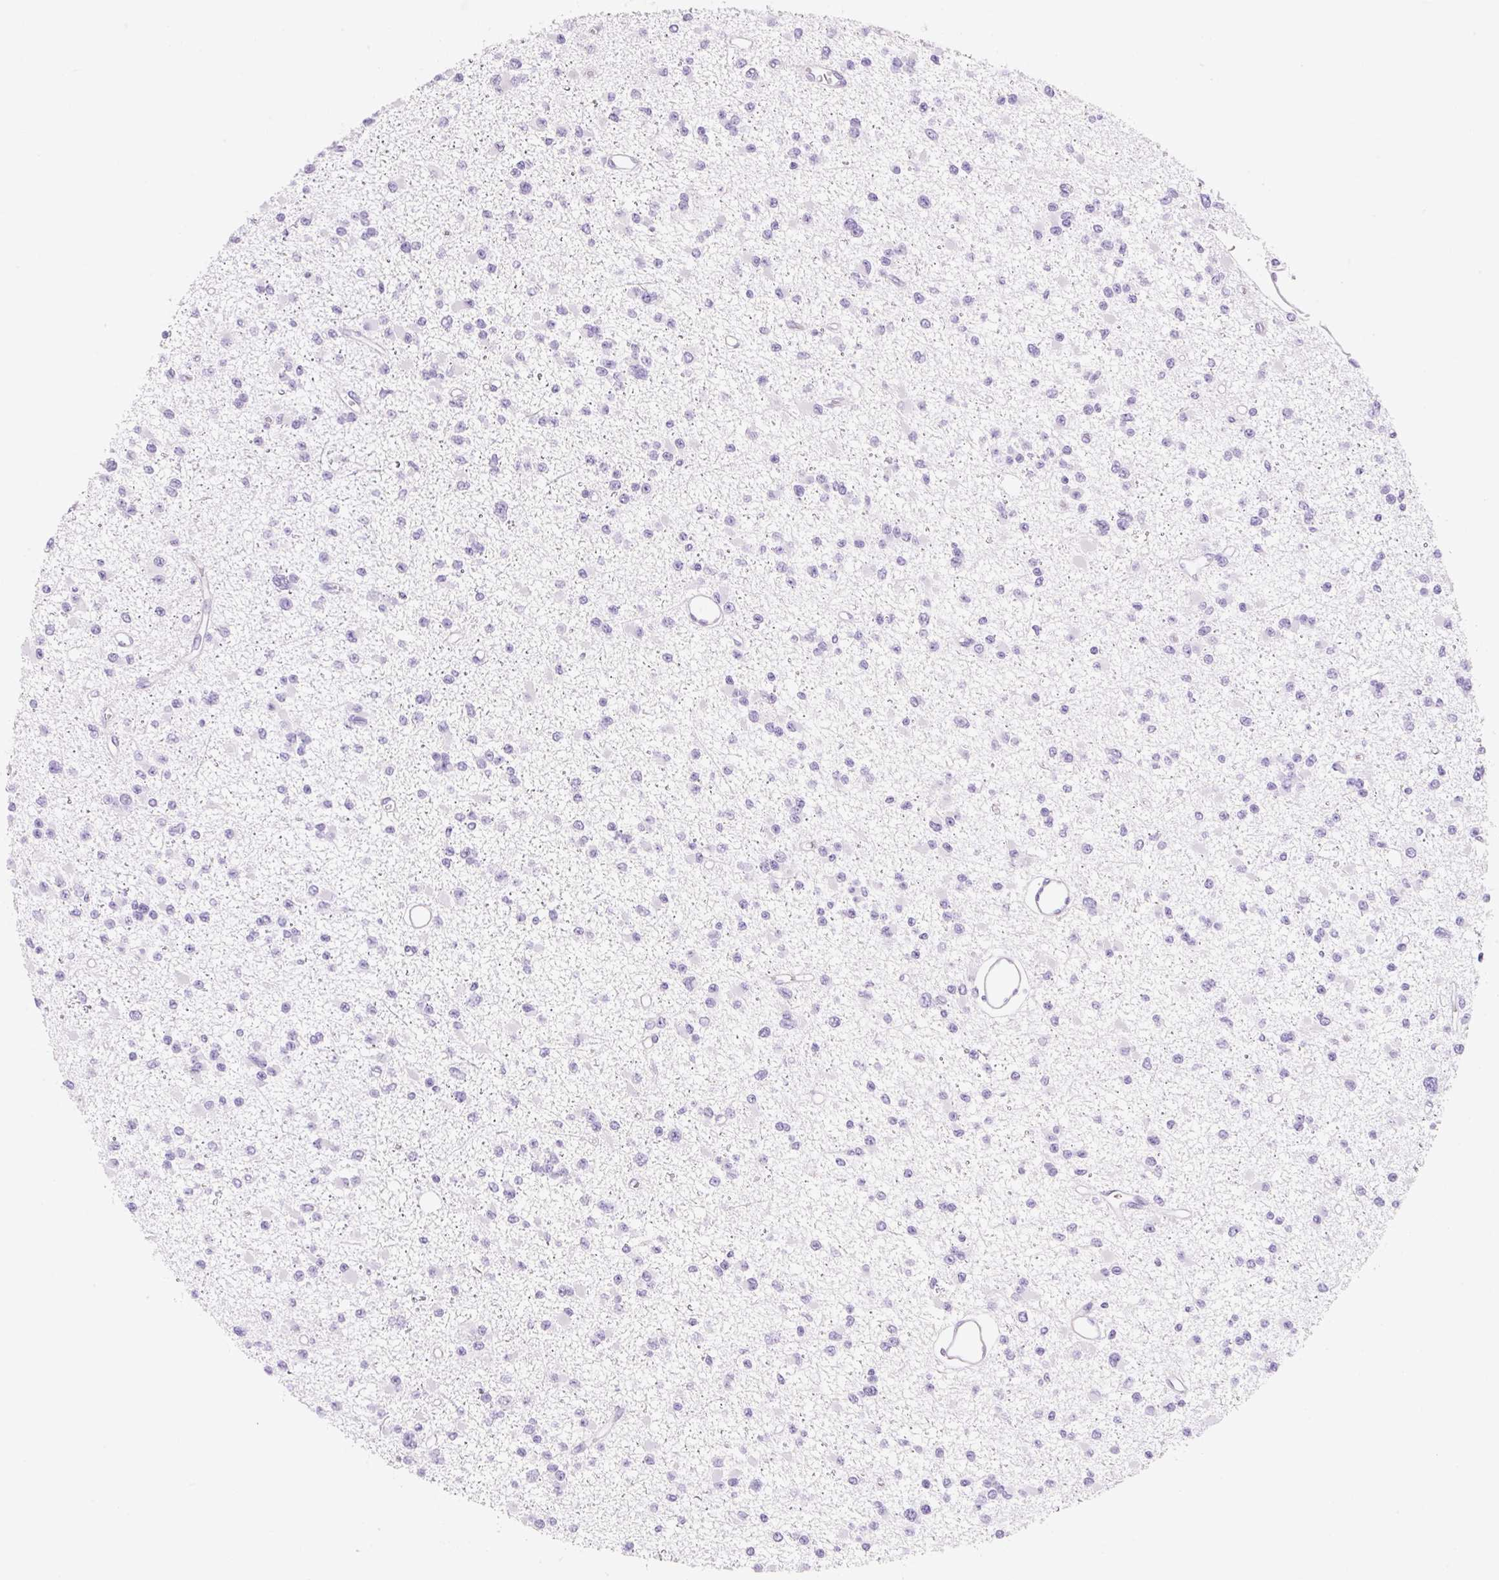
{"staining": {"intensity": "negative", "quantity": "none", "location": "none"}, "tissue": "glioma", "cell_type": "Tumor cells", "image_type": "cancer", "snomed": [{"axis": "morphology", "description": "Glioma, malignant, Low grade"}, {"axis": "topography", "description": "Brain"}], "caption": "DAB immunohistochemical staining of human glioma shows no significant staining in tumor cells. Nuclei are stained in blue.", "gene": "FABP5", "patient": {"sex": "female", "age": 22}}